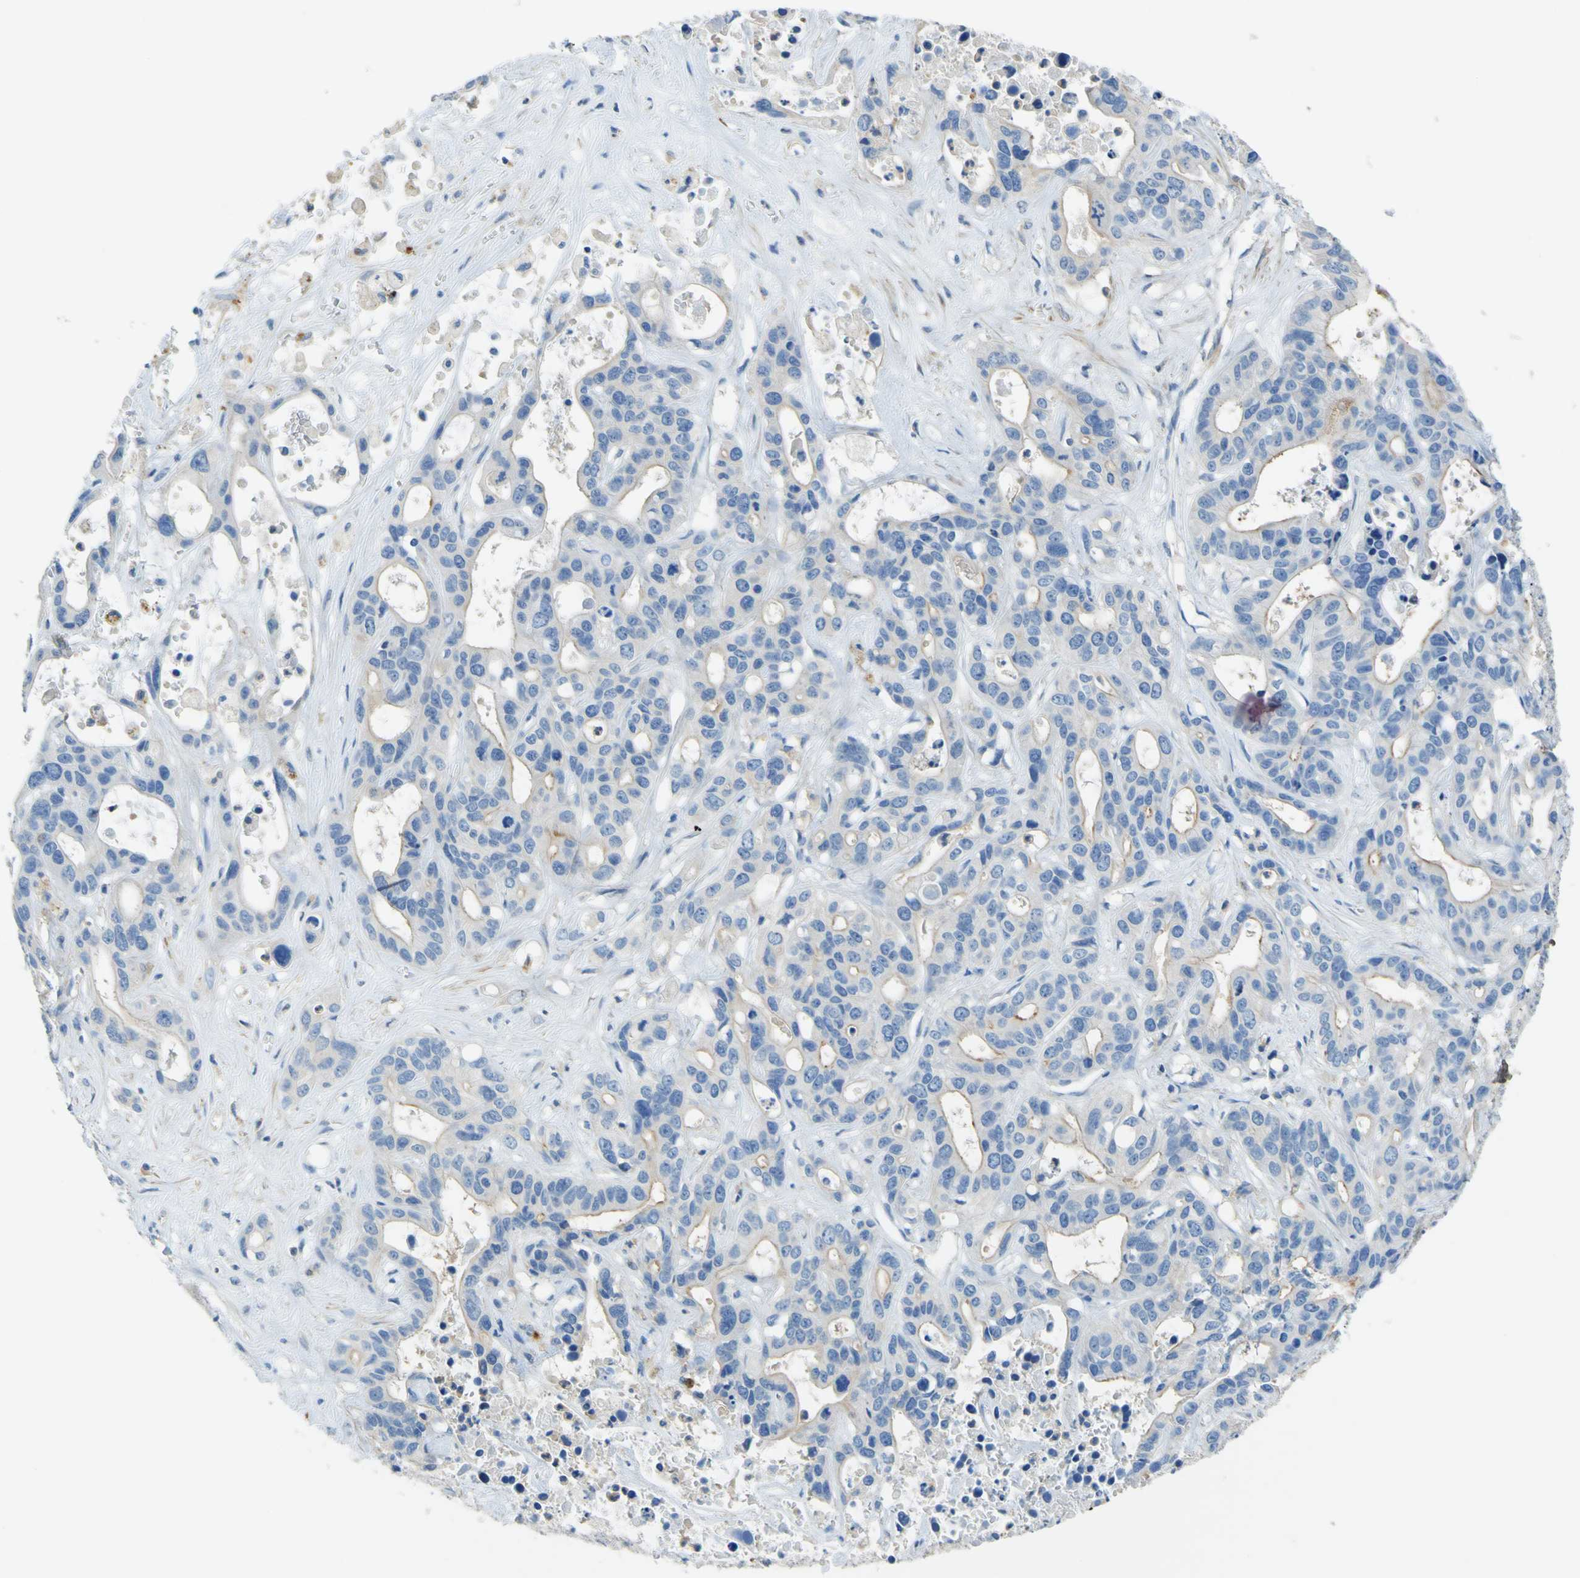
{"staining": {"intensity": "moderate", "quantity": "25%-75%", "location": "cytoplasmic/membranous"}, "tissue": "liver cancer", "cell_type": "Tumor cells", "image_type": "cancer", "snomed": [{"axis": "morphology", "description": "Cholangiocarcinoma"}, {"axis": "topography", "description": "Liver"}], "caption": "Immunohistochemical staining of human liver cancer (cholangiocarcinoma) demonstrates medium levels of moderate cytoplasmic/membranous expression in about 25%-75% of tumor cells. The protein is stained brown, and the nuclei are stained in blue (DAB (3,3'-diaminobenzidine) IHC with brightfield microscopy, high magnification).", "gene": "OGN", "patient": {"sex": "female", "age": 65}}